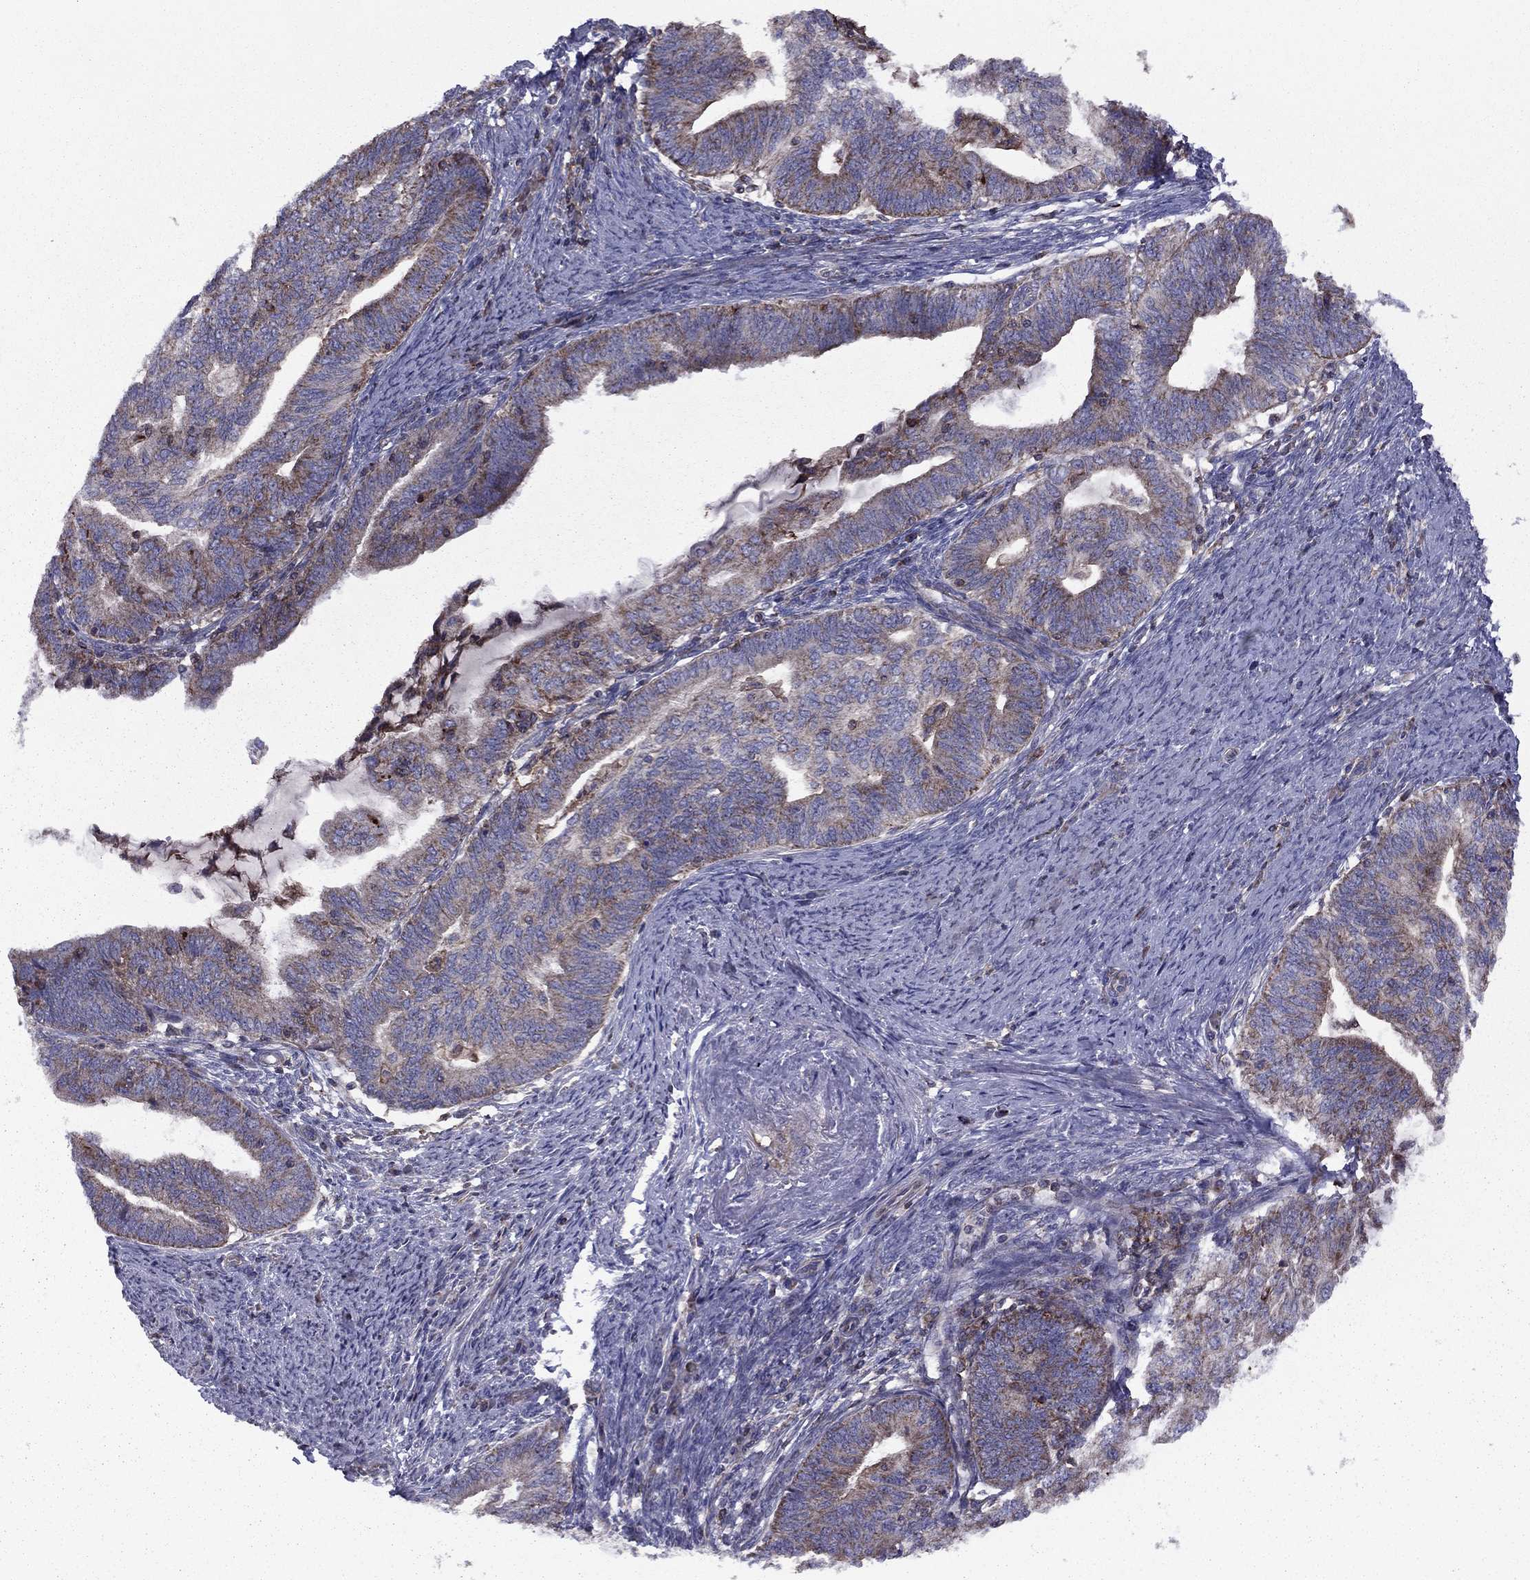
{"staining": {"intensity": "moderate", "quantity": "<25%", "location": "cytoplasmic/membranous"}, "tissue": "endometrial cancer", "cell_type": "Tumor cells", "image_type": "cancer", "snomed": [{"axis": "morphology", "description": "Adenocarcinoma, NOS"}, {"axis": "topography", "description": "Endometrium"}], "caption": "Protein expression analysis of human adenocarcinoma (endometrial) reveals moderate cytoplasmic/membranous positivity in approximately <25% of tumor cells.", "gene": "ALG6", "patient": {"sex": "female", "age": 82}}